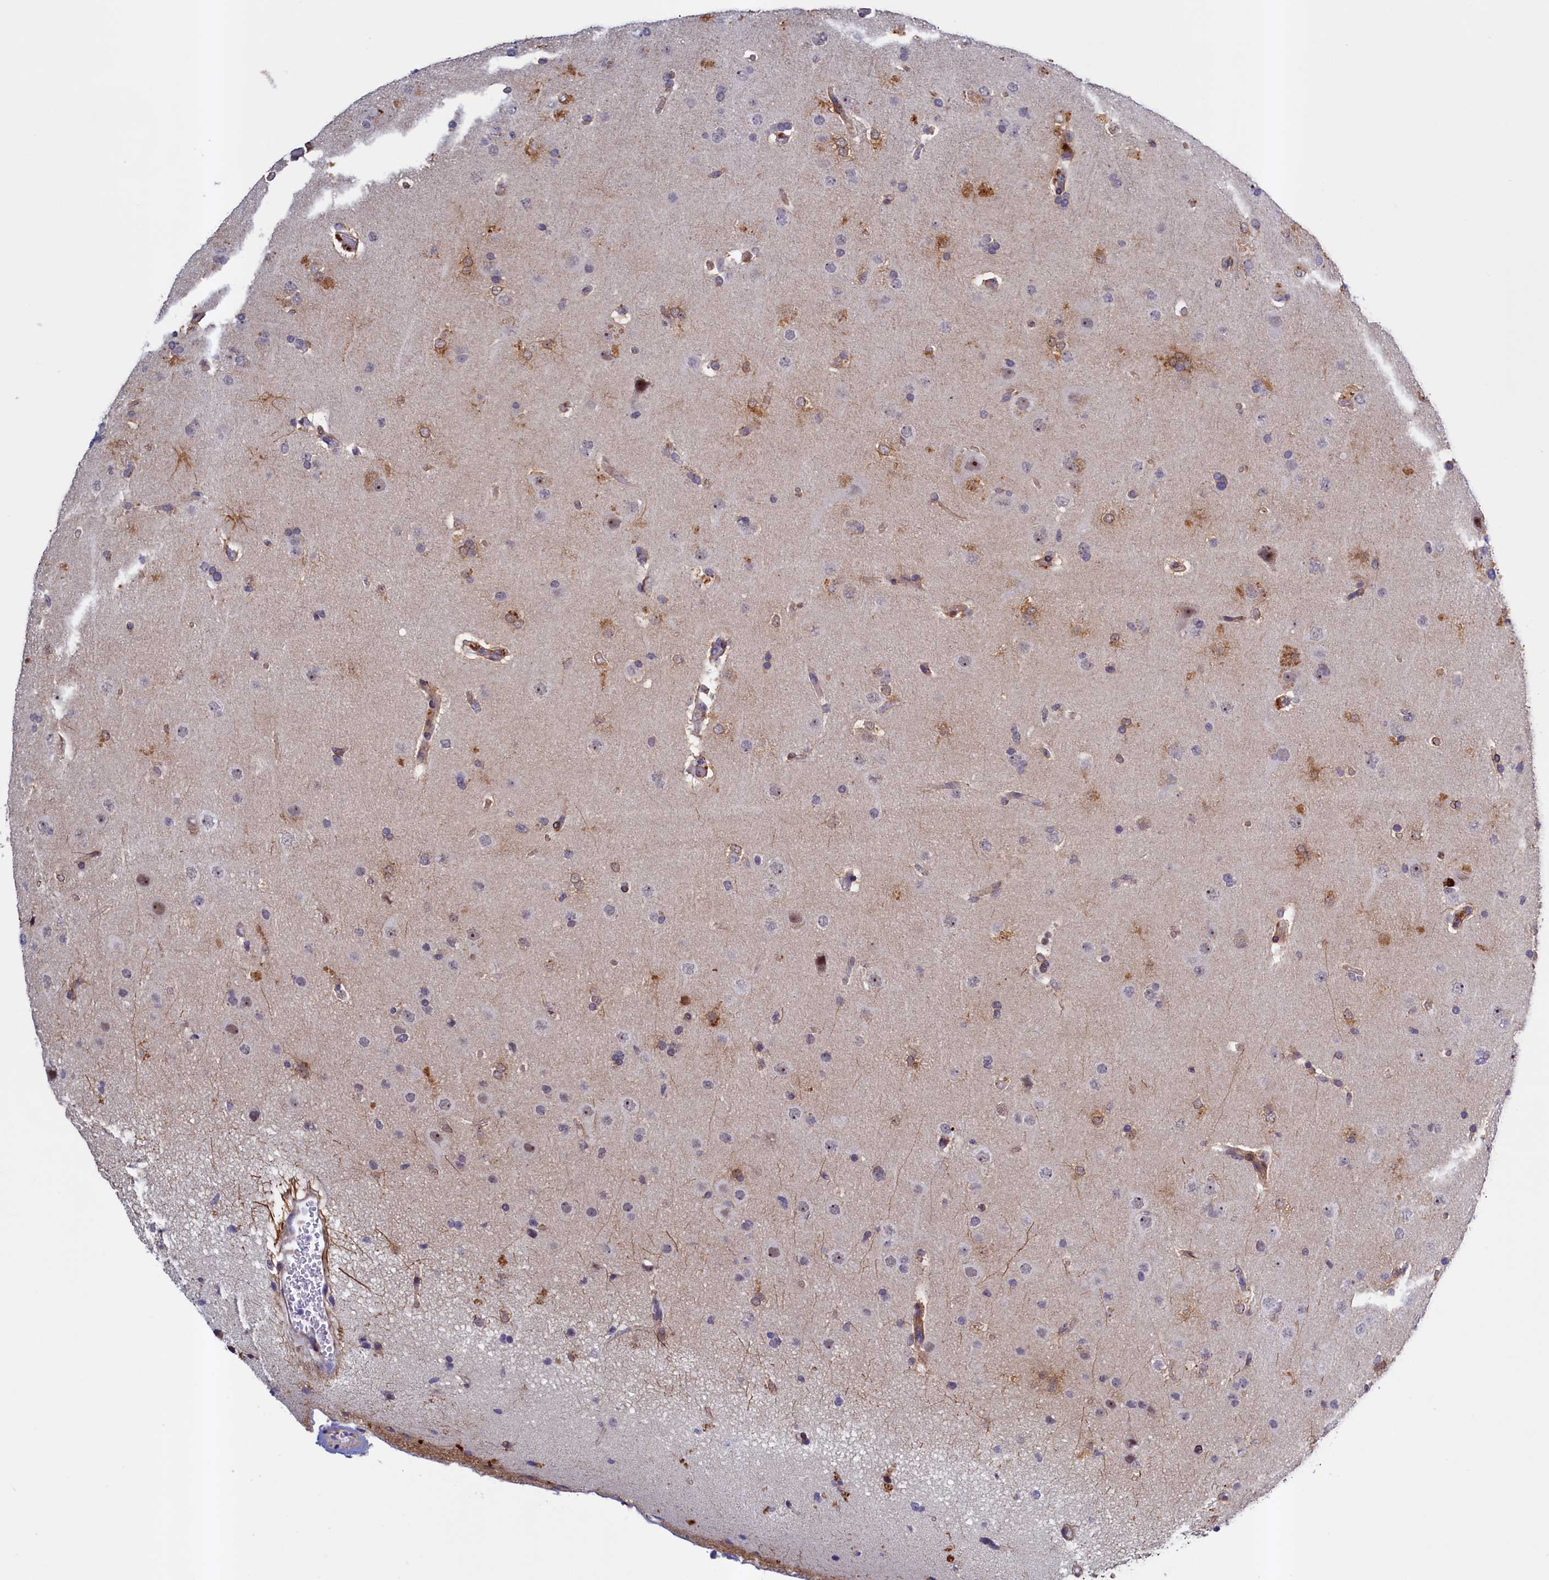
{"staining": {"intensity": "moderate", "quantity": "<25%", "location": "cytoplasmic/membranous"}, "tissue": "glioma", "cell_type": "Tumor cells", "image_type": "cancer", "snomed": [{"axis": "morphology", "description": "Glioma, malignant, High grade"}, {"axis": "topography", "description": "Brain"}], "caption": "This is an image of immunohistochemistry staining of glioma, which shows moderate staining in the cytoplasmic/membranous of tumor cells.", "gene": "PACSIN3", "patient": {"sex": "male", "age": 72}}